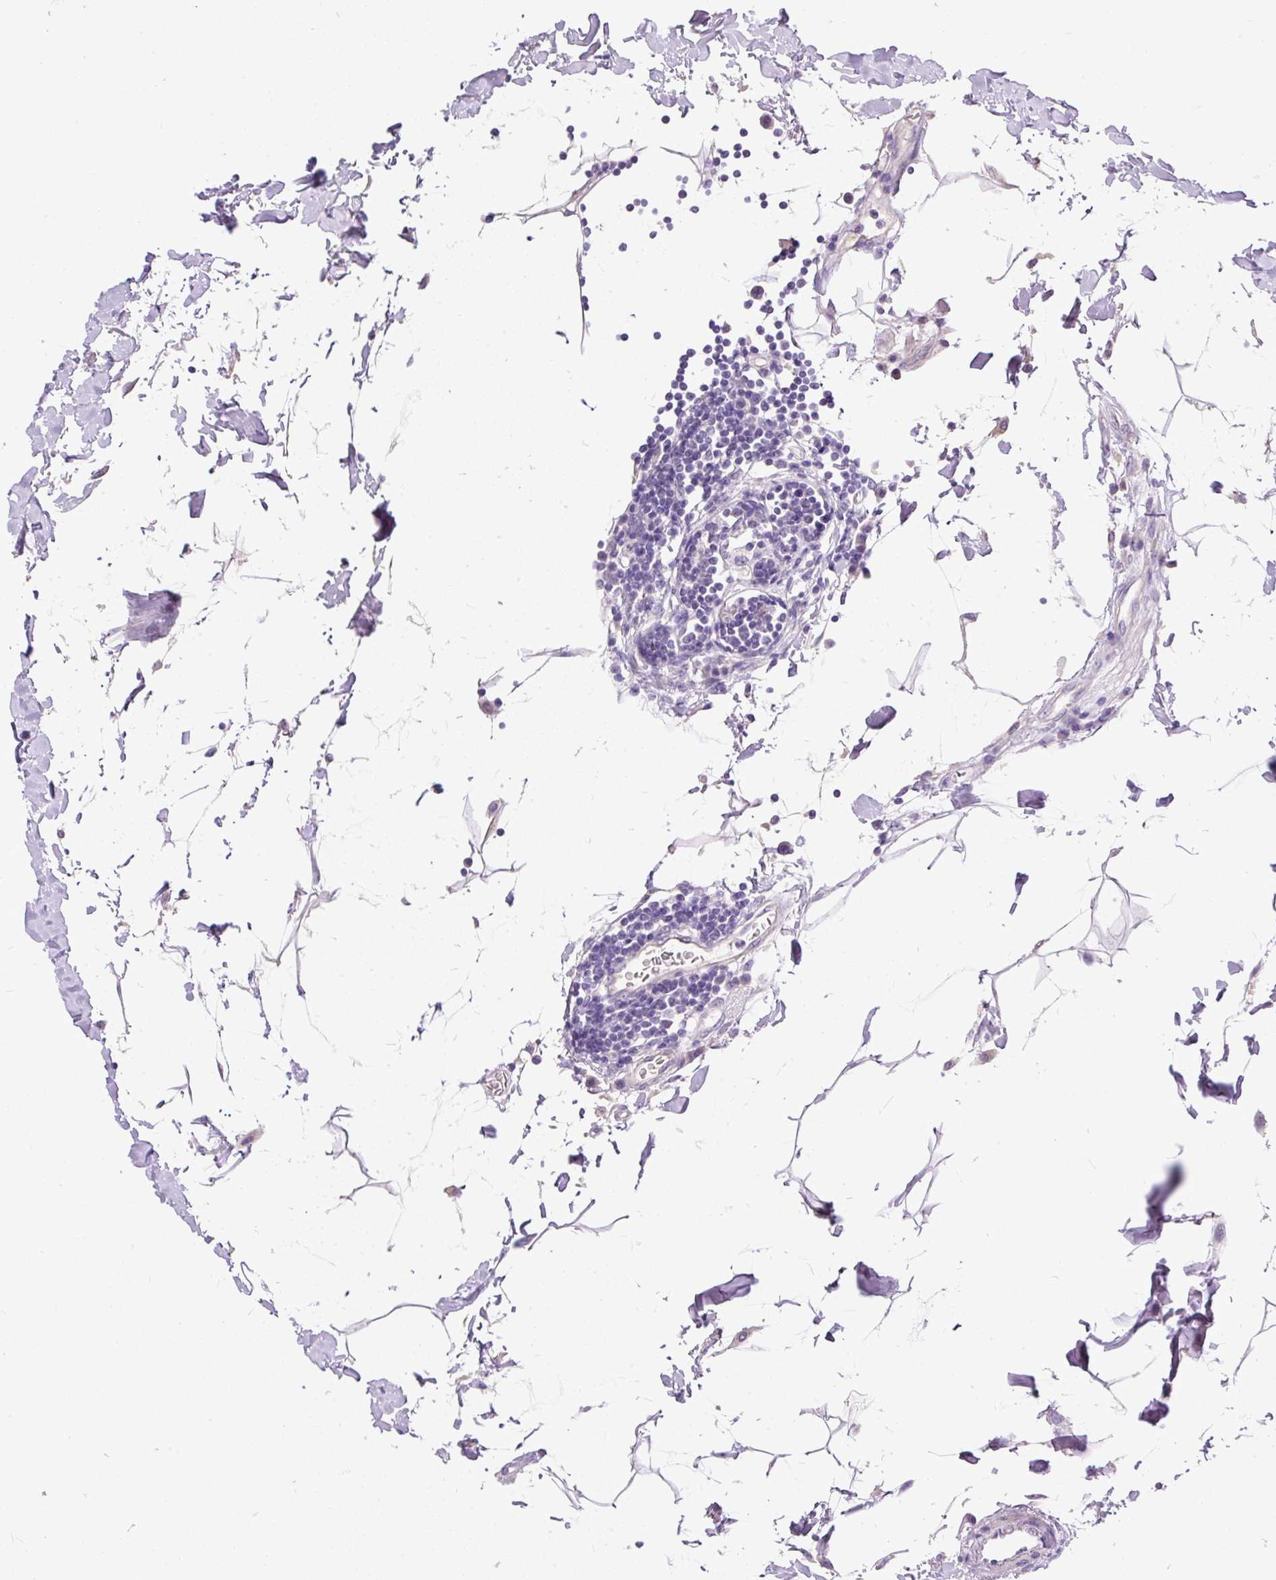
{"staining": {"intensity": "negative", "quantity": "none", "location": "none"}, "tissue": "colon", "cell_type": "Endothelial cells", "image_type": "normal", "snomed": [{"axis": "morphology", "description": "Normal tissue, NOS"}, {"axis": "topography", "description": "Colon"}], "caption": "Colon stained for a protein using immunohistochemistry reveals no positivity endothelial cells.", "gene": "KRTAP20", "patient": {"sex": "female", "age": 79}}